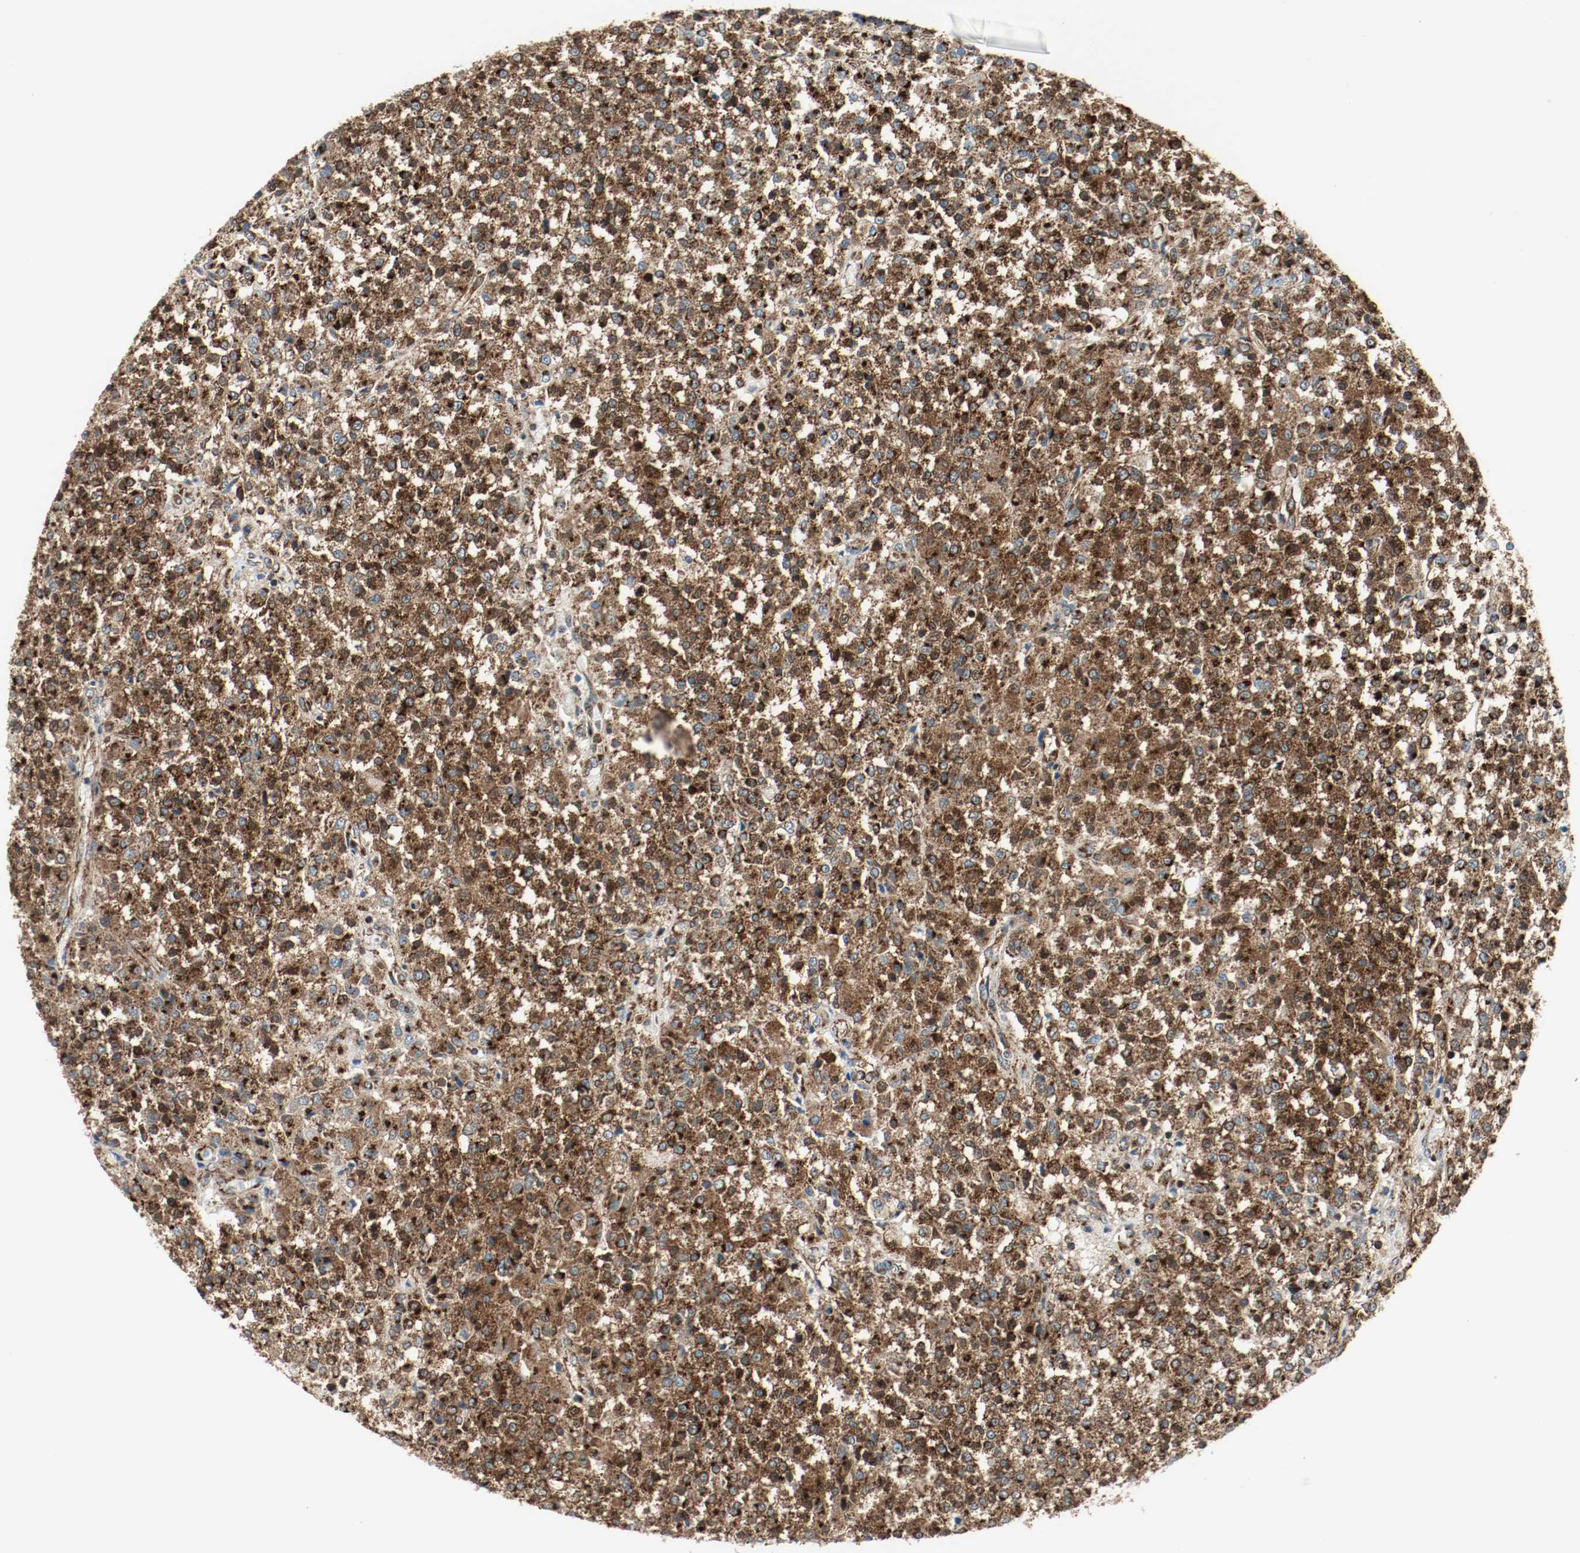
{"staining": {"intensity": "strong", "quantity": ">75%", "location": "cytoplasmic/membranous"}, "tissue": "testis cancer", "cell_type": "Tumor cells", "image_type": "cancer", "snomed": [{"axis": "morphology", "description": "Seminoma, NOS"}, {"axis": "topography", "description": "Testis"}], "caption": "Testis cancer (seminoma) stained with DAB (3,3'-diaminobenzidine) immunohistochemistry (IHC) demonstrates high levels of strong cytoplasmic/membranous staining in approximately >75% of tumor cells. (DAB IHC with brightfield microscopy, high magnification).", "gene": "PLCG1", "patient": {"sex": "male", "age": 59}}